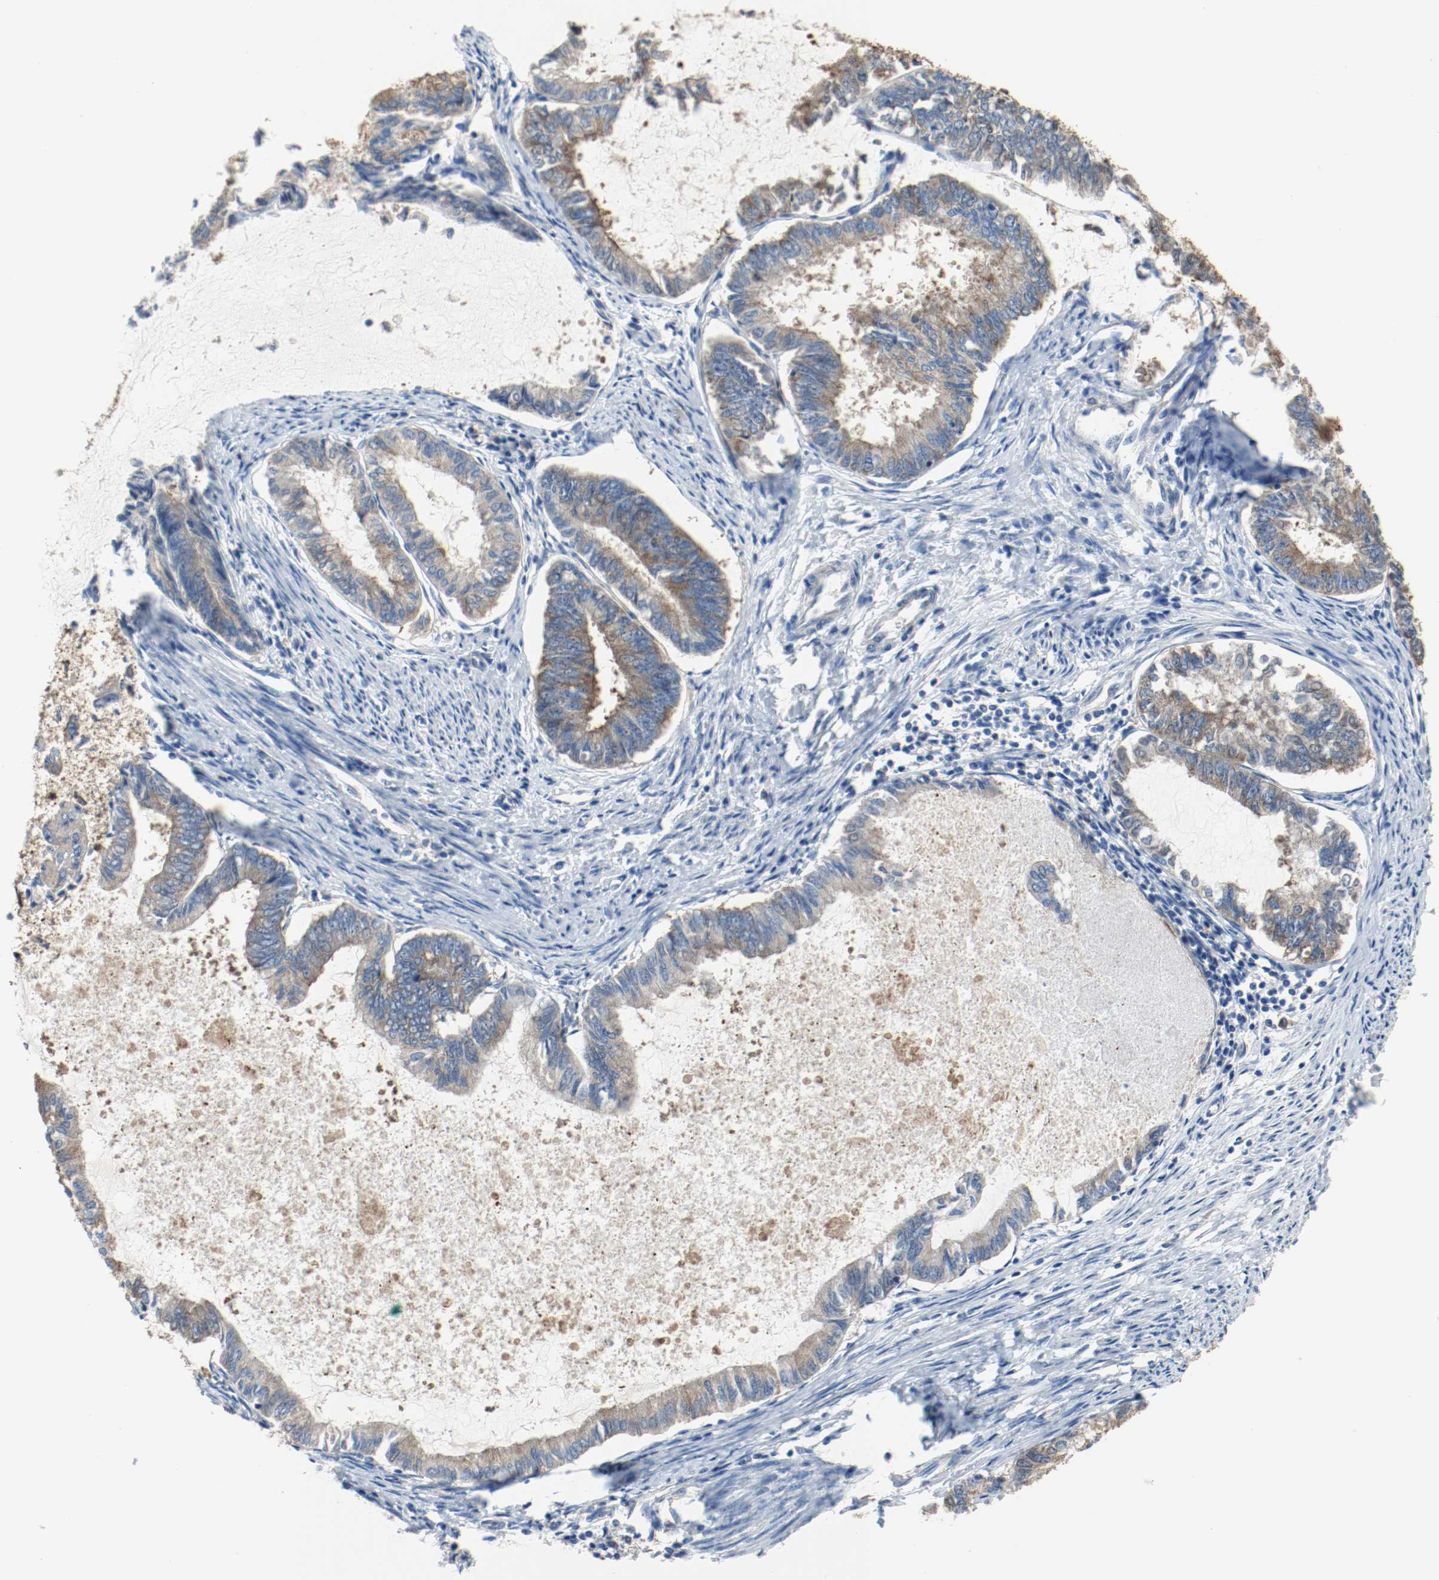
{"staining": {"intensity": "weak", "quantity": ">75%", "location": "cytoplasmic/membranous"}, "tissue": "endometrial cancer", "cell_type": "Tumor cells", "image_type": "cancer", "snomed": [{"axis": "morphology", "description": "Adenocarcinoma, NOS"}, {"axis": "topography", "description": "Endometrium"}], "caption": "DAB (3,3'-diaminobenzidine) immunohistochemical staining of human adenocarcinoma (endometrial) exhibits weak cytoplasmic/membranous protein expression in approximately >75% of tumor cells. (DAB (3,3'-diaminobenzidine) IHC with brightfield microscopy, high magnification).", "gene": "TUBA3D", "patient": {"sex": "female", "age": 86}}